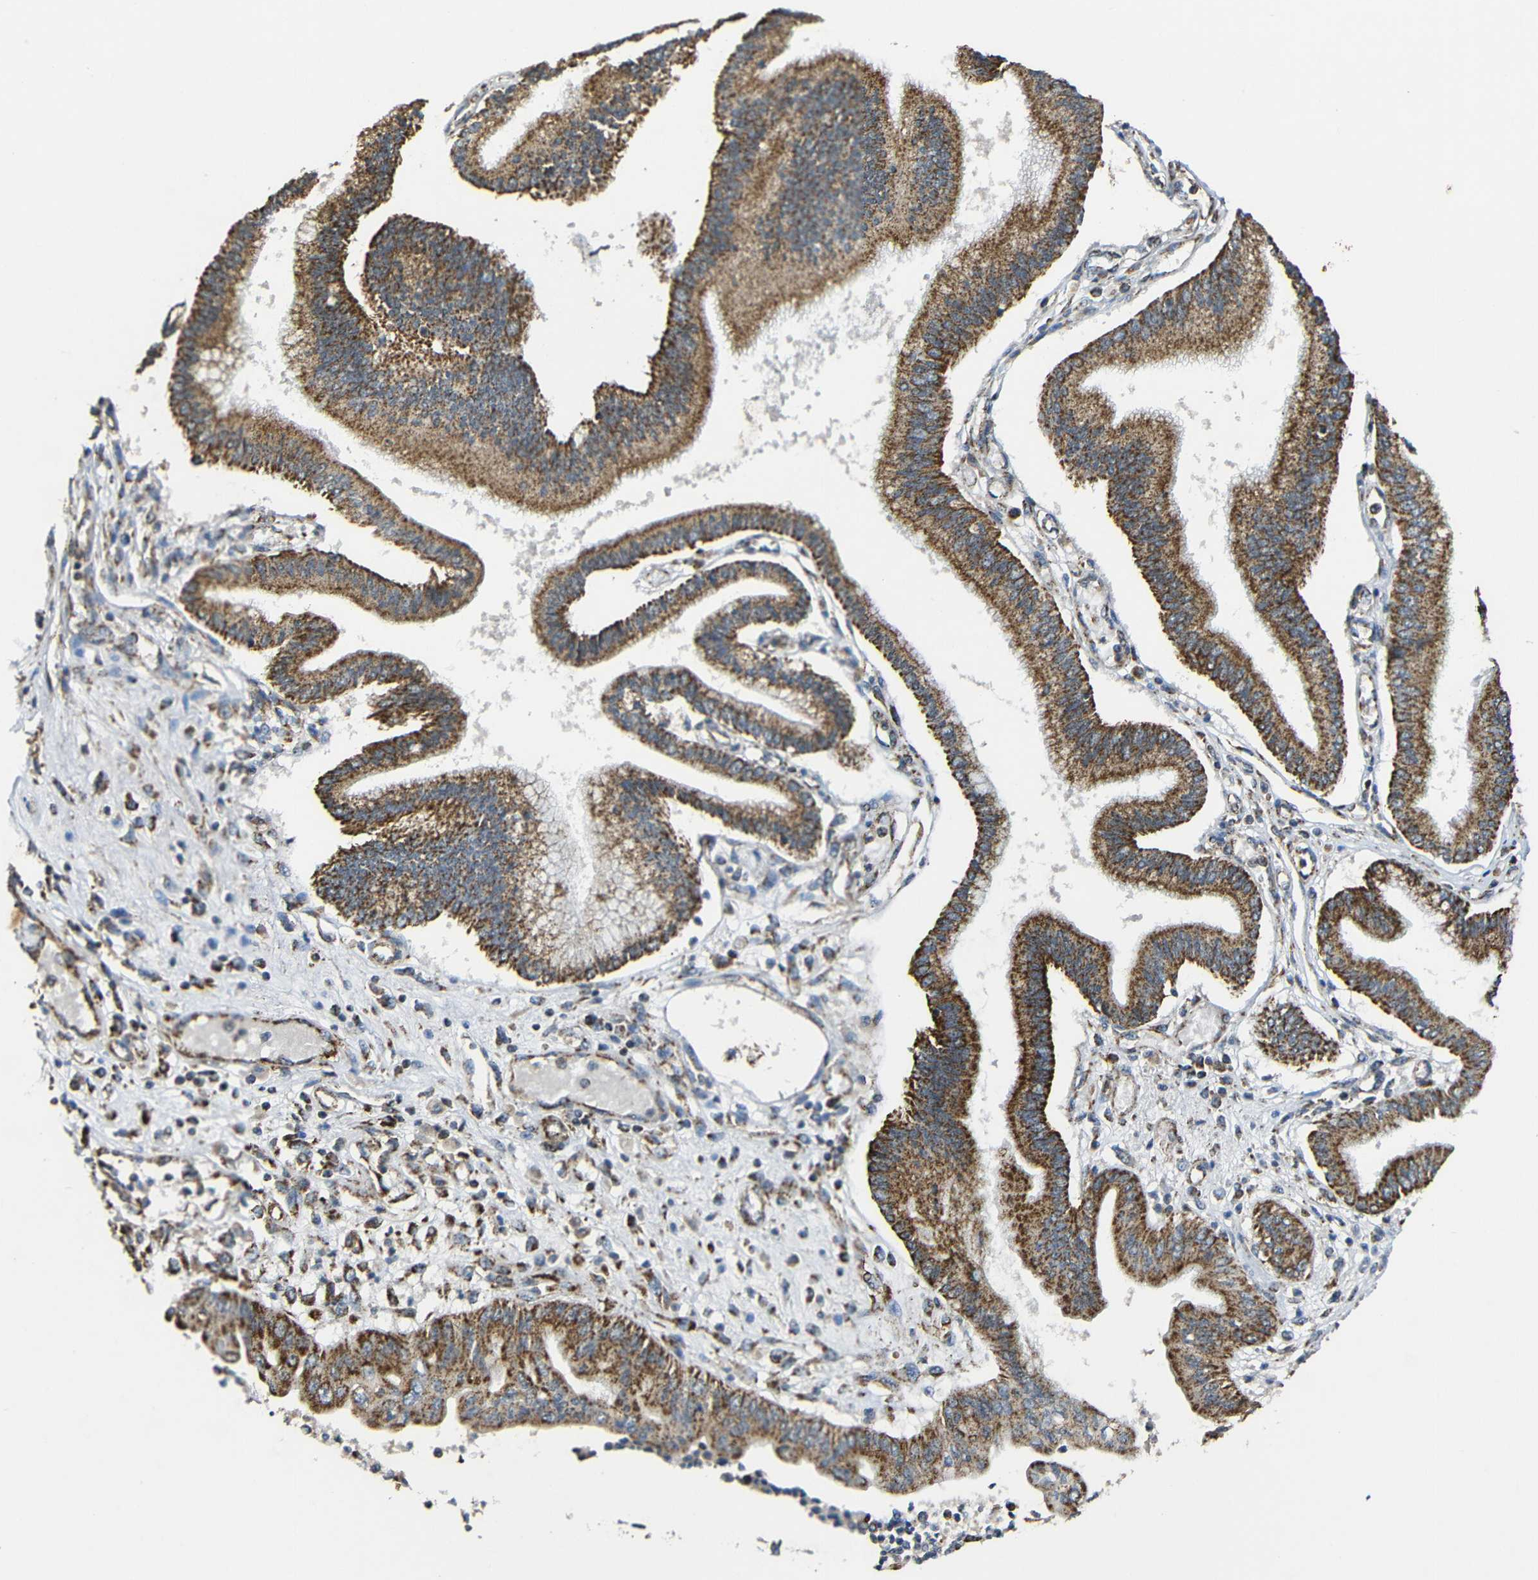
{"staining": {"intensity": "moderate", "quantity": ">75%", "location": "cytoplasmic/membranous"}, "tissue": "pancreatic cancer", "cell_type": "Tumor cells", "image_type": "cancer", "snomed": [{"axis": "morphology", "description": "Adenocarcinoma, NOS"}, {"axis": "topography", "description": "Pancreas"}], "caption": "The immunohistochemical stain labels moderate cytoplasmic/membranous staining in tumor cells of pancreatic cancer tissue.", "gene": "NR3C2", "patient": {"sex": "male", "age": 56}}